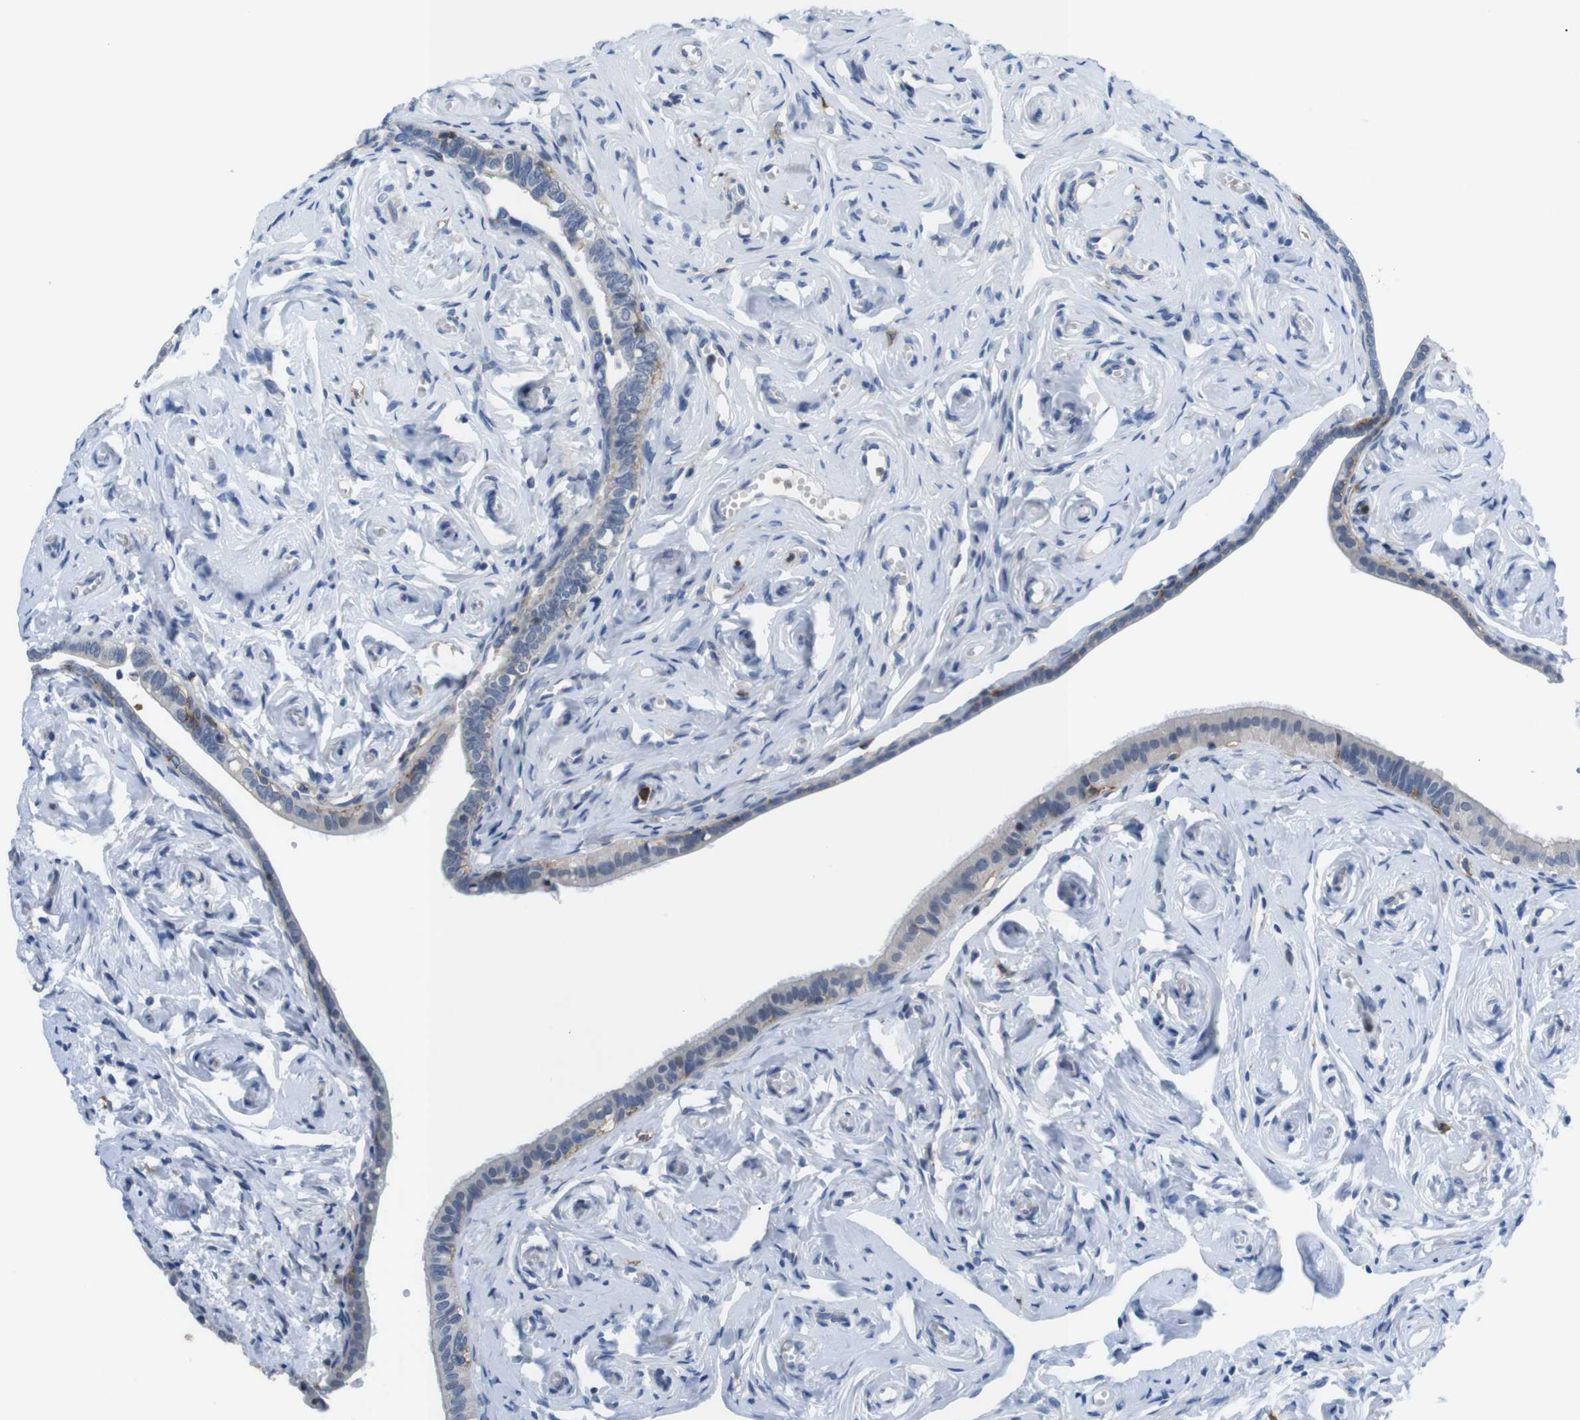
{"staining": {"intensity": "weak", "quantity": "<25%", "location": "cytoplasmic/membranous"}, "tissue": "fallopian tube", "cell_type": "Glandular cells", "image_type": "normal", "snomed": [{"axis": "morphology", "description": "Normal tissue, NOS"}, {"axis": "topography", "description": "Fallopian tube"}], "caption": "An IHC micrograph of benign fallopian tube is shown. There is no staining in glandular cells of fallopian tube.", "gene": "CD300C", "patient": {"sex": "female", "age": 71}}